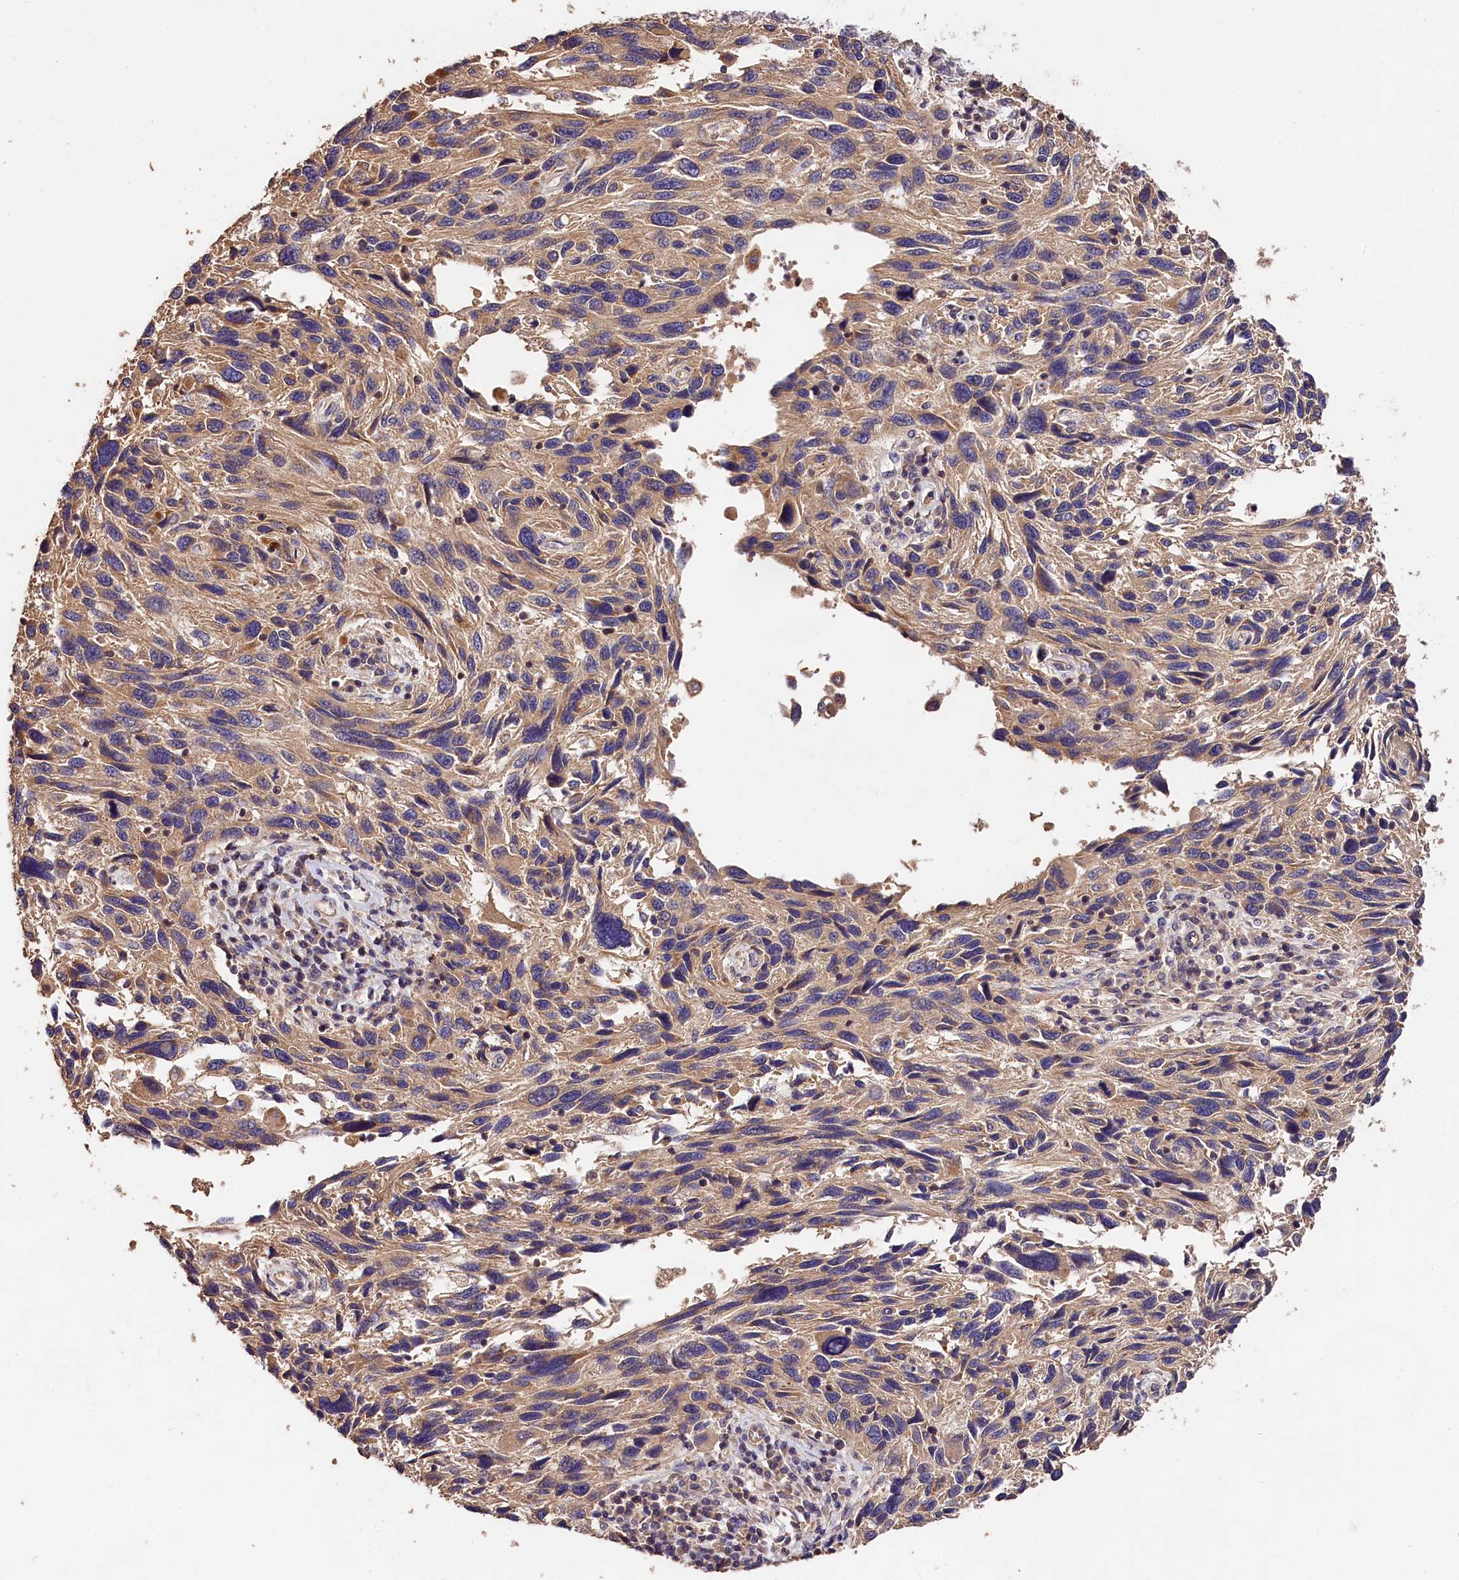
{"staining": {"intensity": "moderate", "quantity": ">75%", "location": "cytoplasmic/membranous"}, "tissue": "melanoma", "cell_type": "Tumor cells", "image_type": "cancer", "snomed": [{"axis": "morphology", "description": "Malignant melanoma, NOS"}, {"axis": "topography", "description": "Skin"}], "caption": "Human malignant melanoma stained with a protein marker displays moderate staining in tumor cells.", "gene": "OAS3", "patient": {"sex": "male", "age": 53}}